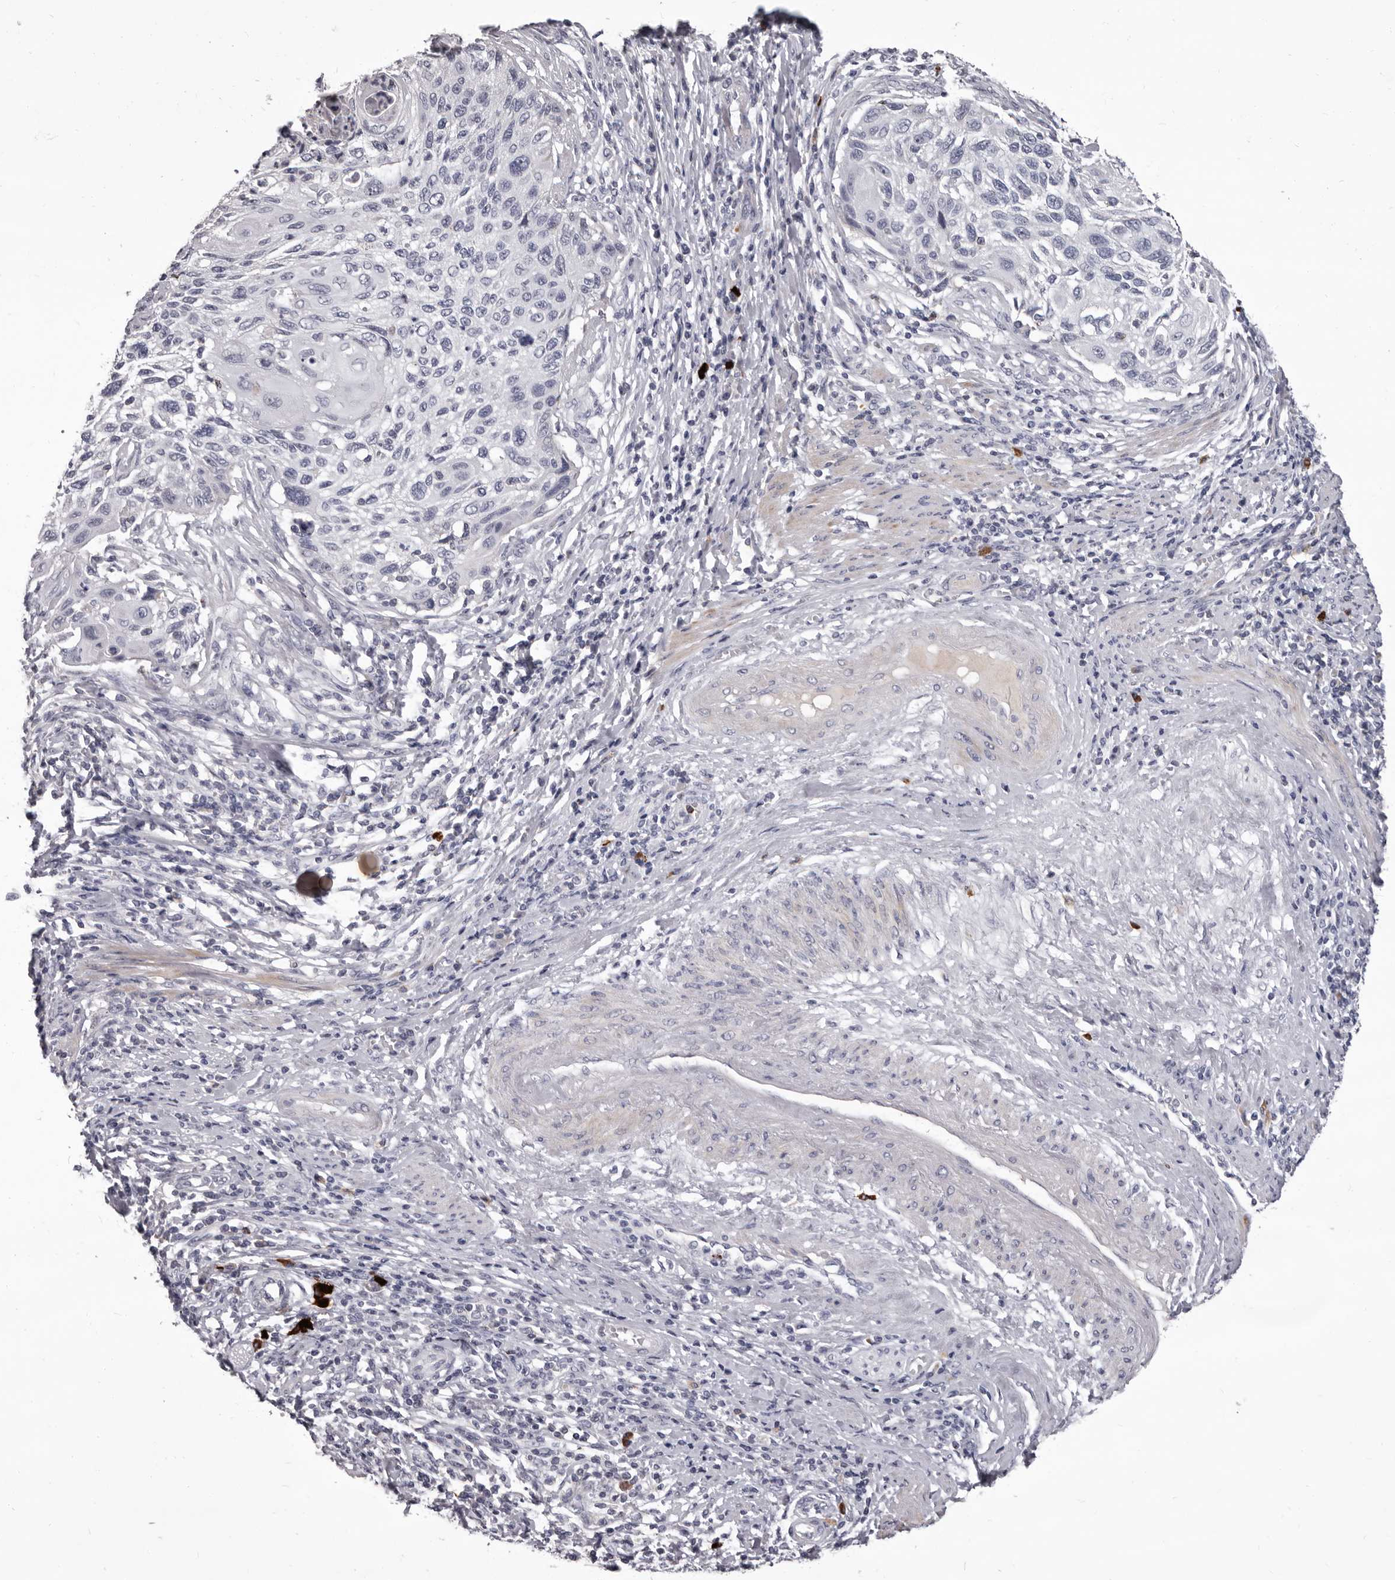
{"staining": {"intensity": "negative", "quantity": "none", "location": "none"}, "tissue": "cervical cancer", "cell_type": "Tumor cells", "image_type": "cancer", "snomed": [{"axis": "morphology", "description": "Squamous cell carcinoma, NOS"}, {"axis": "topography", "description": "Cervix"}], "caption": "This photomicrograph is of cervical squamous cell carcinoma stained with immunohistochemistry to label a protein in brown with the nuclei are counter-stained blue. There is no staining in tumor cells. (DAB IHC, high magnification).", "gene": "GZMH", "patient": {"sex": "female", "age": 70}}